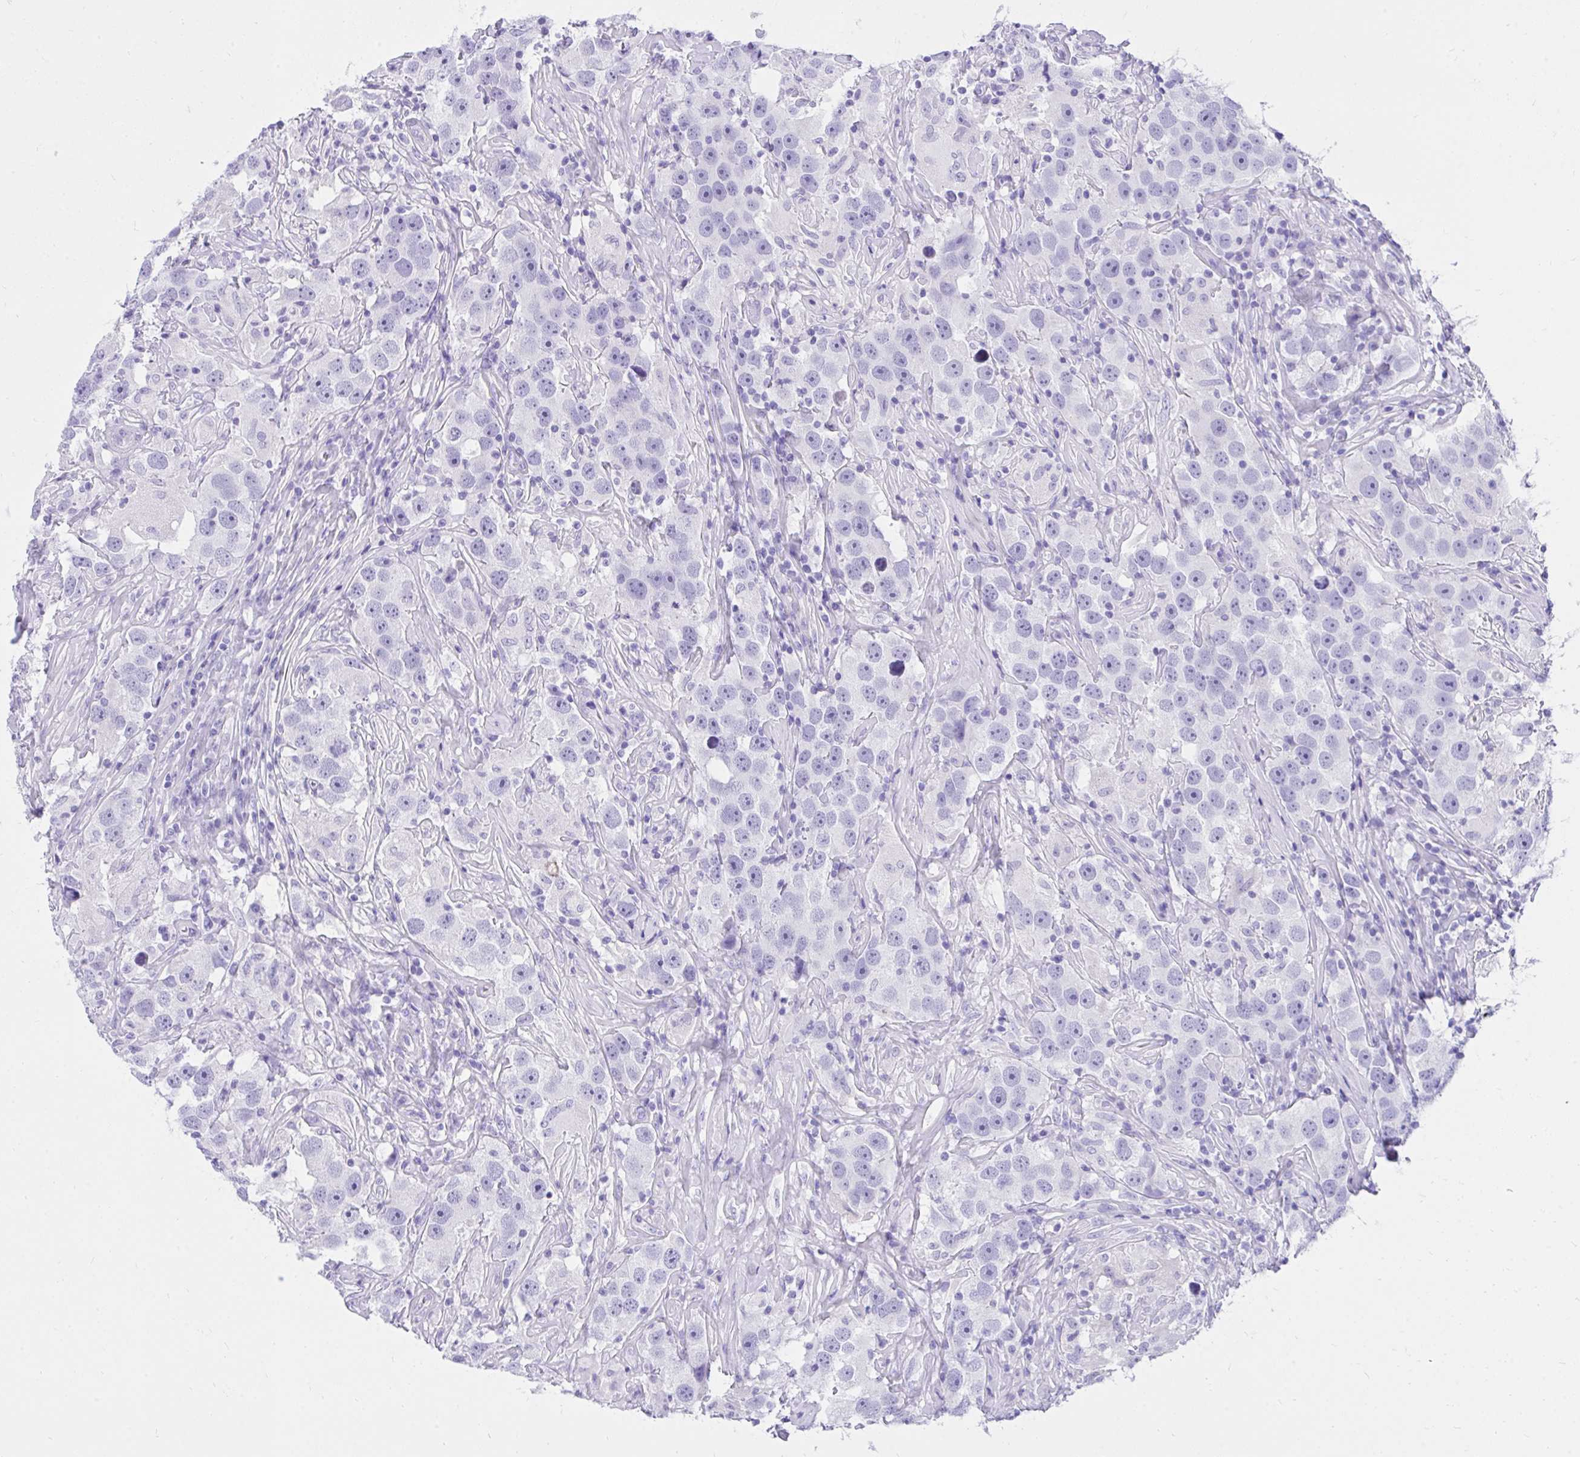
{"staining": {"intensity": "negative", "quantity": "none", "location": "none"}, "tissue": "testis cancer", "cell_type": "Tumor cells", "image_type": "cancer", "snomed": [{"axis": "morphology", "description": "Seminoma, NOS"}, {"axis": "topography", "description": "Testis"}], "caption": "The micrograph demonstrates no significant positivity in tumor cells of seminoma (testis).", "gene": "KCNN4", "patient": {"sex": "male", "age": 49}}